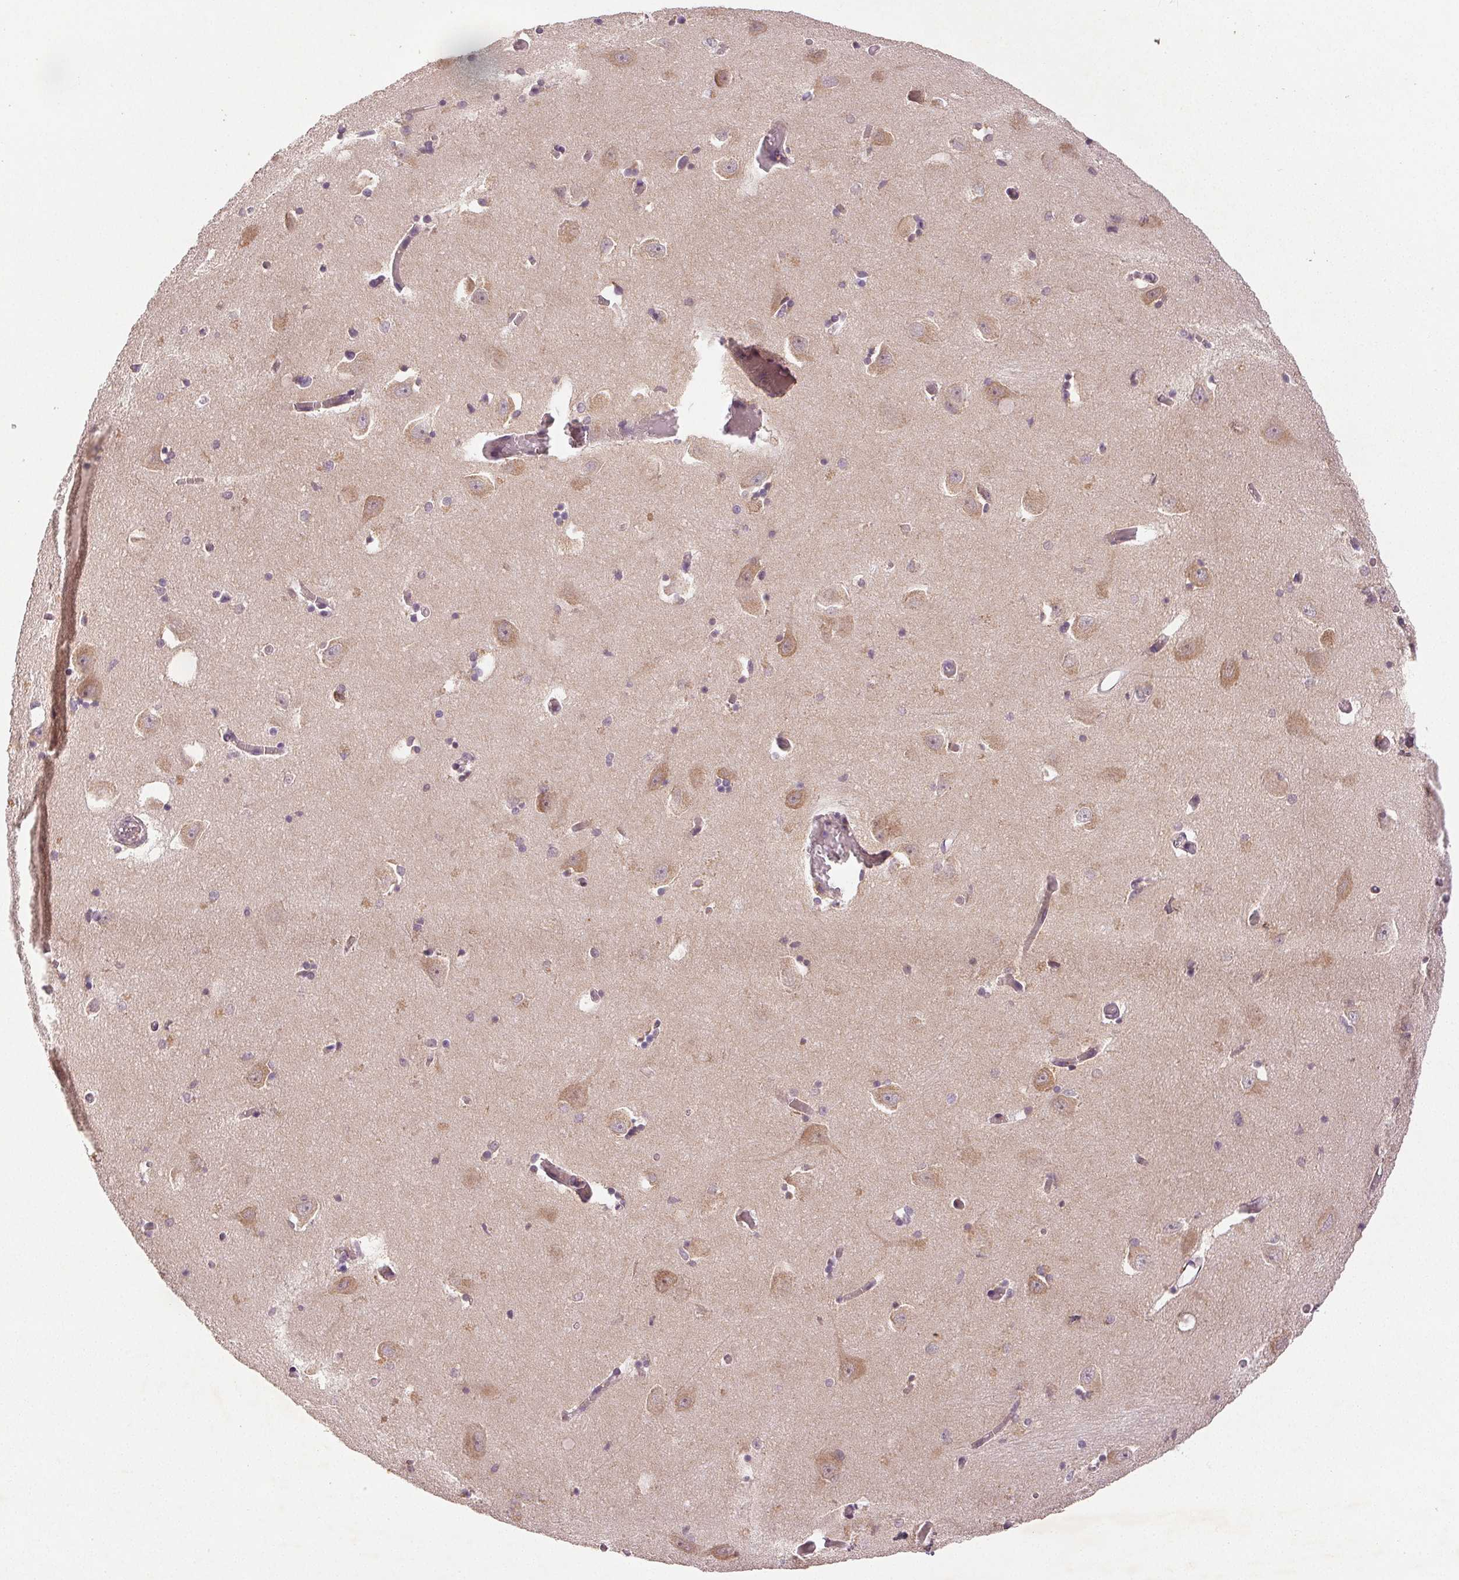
{"staining": {"intensity": "negative", "quantity": "none", "location": "none"}, "tissue": "caudate", "cell_type": "Glial cells", "image_type": "normal", "snomed": [{"axis": "morphology", "description": "Normal tissue, NOS"}, {"axis": "topography", "description": "Lateral ventricle wall"}, {"axis": "topography", "description": "Hippocampus"}], "caption": "This is an IHC photomicrograph of unremarkable human caudate. There is no expression in glial cells.", "gene": "YIF1B", "patient": {"sex": "female", "age": 63}}